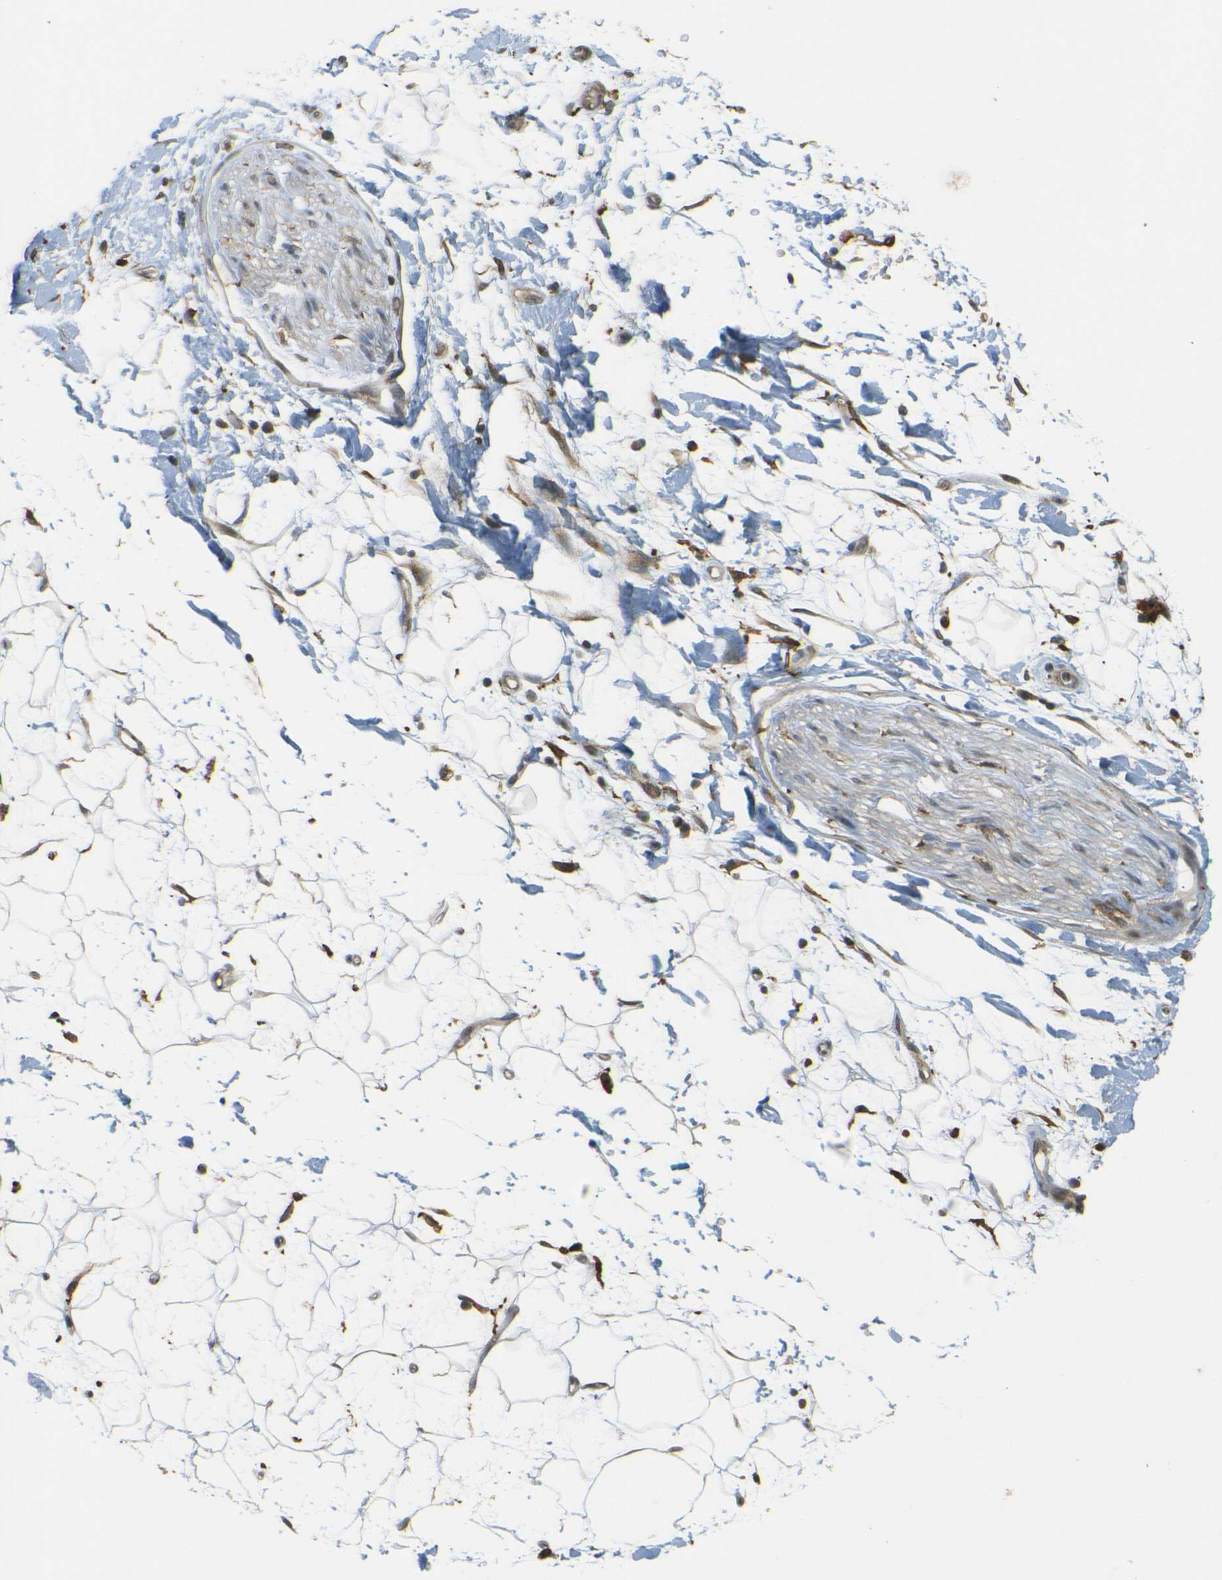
{"staining": {"intensity": "weak", "quantity": "25%-75%", "location": "cytoplasmic/membranous"}, "tissue": "adipose tissue", "cell_type": "Adipocytes", "image_type": "normal", "snomed": [{"axis": "morphology", "description": "Normal tissue, NOS"}, {"axis": "topography", "description": "Soft tissue"}], "caption": "Human adipose tissue stained for a protein (brown) displays weak cytoplasmic/membranous positive expression in about 25%-75% of adipocytes.", "gene": "DAB2", "patient": {"sex": "male", "age": 72}}